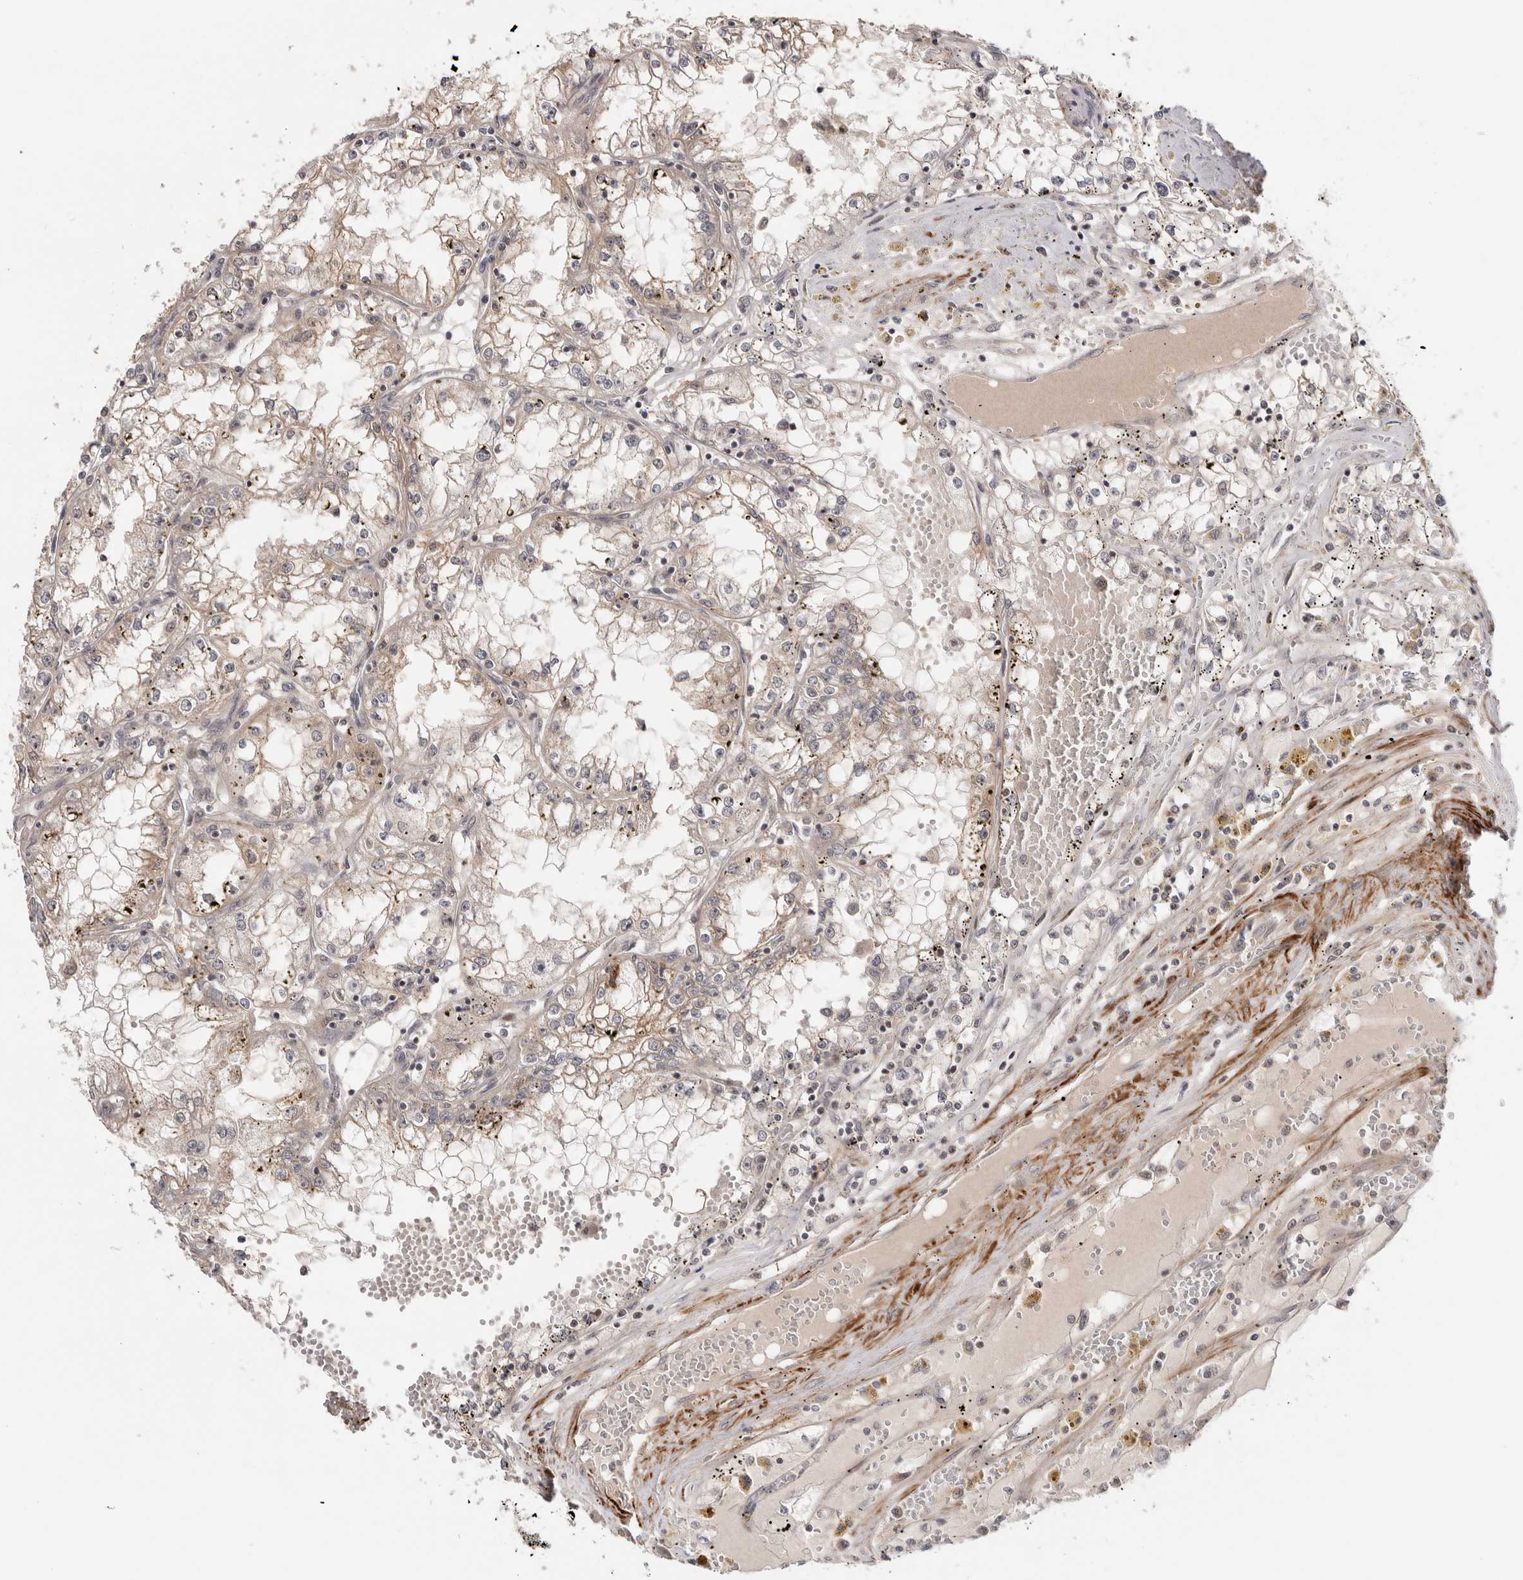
{"staining": {"intensity": "weak", "quantity": "<25%", "location": "cytoplasmic/membranous"}, "tissue": "renal cancer", "cell_type": "Tumor cells", "image_type": "cancer", "snomed": [{"axis": "morphology", "description": "Adenocarcinoma, NOS"}, {"axis": "topography", "description": "Kidney"}], "caption": "There is no significant staining in tumor cells of renal cancer (adenocarcinoma).", "gene": "ZNF318", "patient": {"sex": "male", "age": 56}}